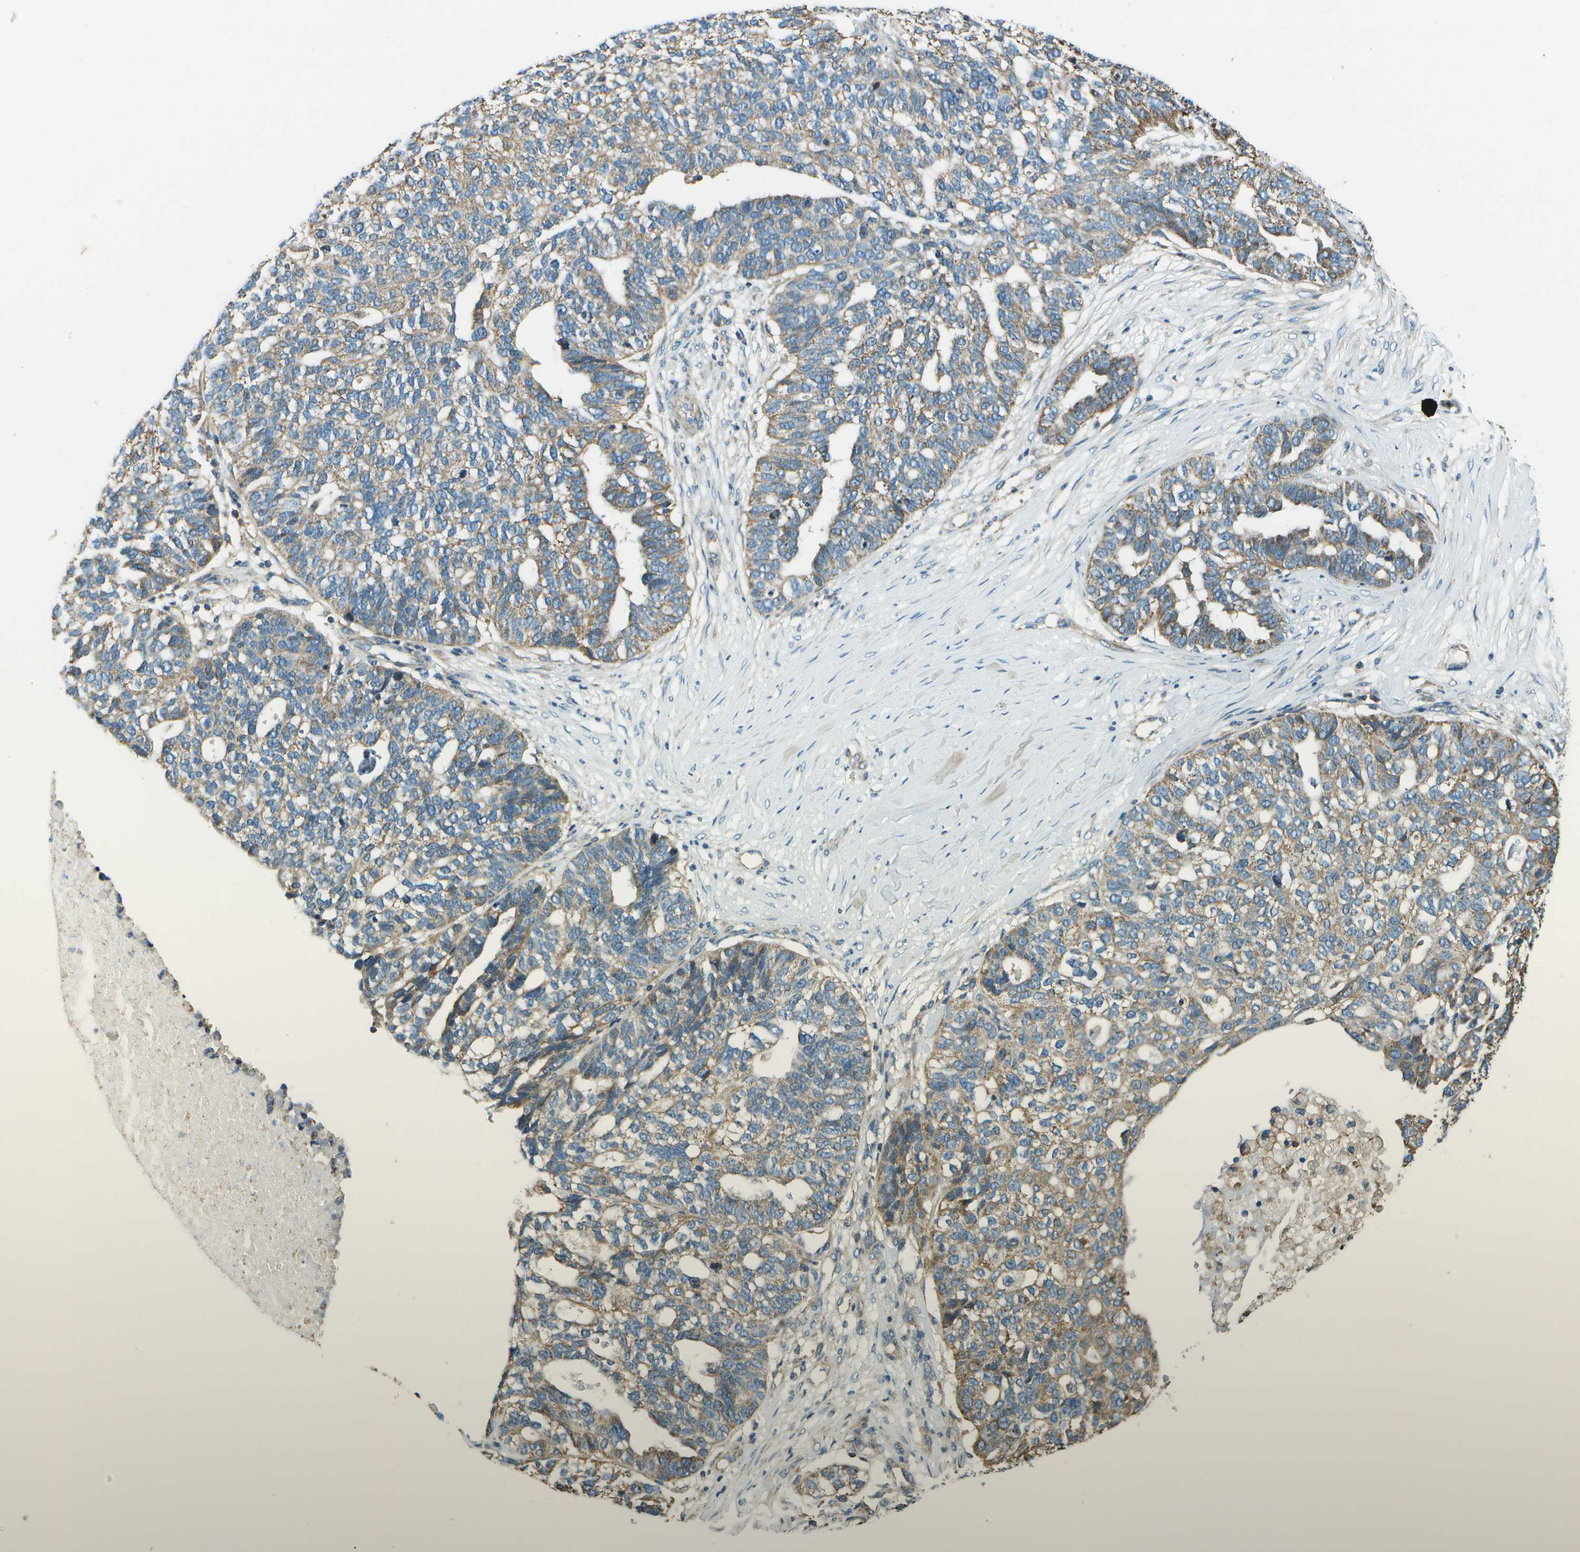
{"staining": {"intensity": "weak", "quantity": ">75%", "location": "cytoplasmic/membranous"}, "tissue": "ovarian cancer", "cell_type": "Tumor cells", "image_type": "cancer", "snomed": [{"axis": "morphology", "description": "Cystadenocarcinoma, serous, NOS"}, {"axis": "topography", "description": "Ovary"}], "caption": "A high-resolution image shows IHC staining of ovarian cancer (serous cystadenocarcinoma), which displays weak cytoplasmic/membranous expression in approximately >75% of tumor cells.", "gene": "TMEM51", "patient": {"sex": "female", "age": 59}}